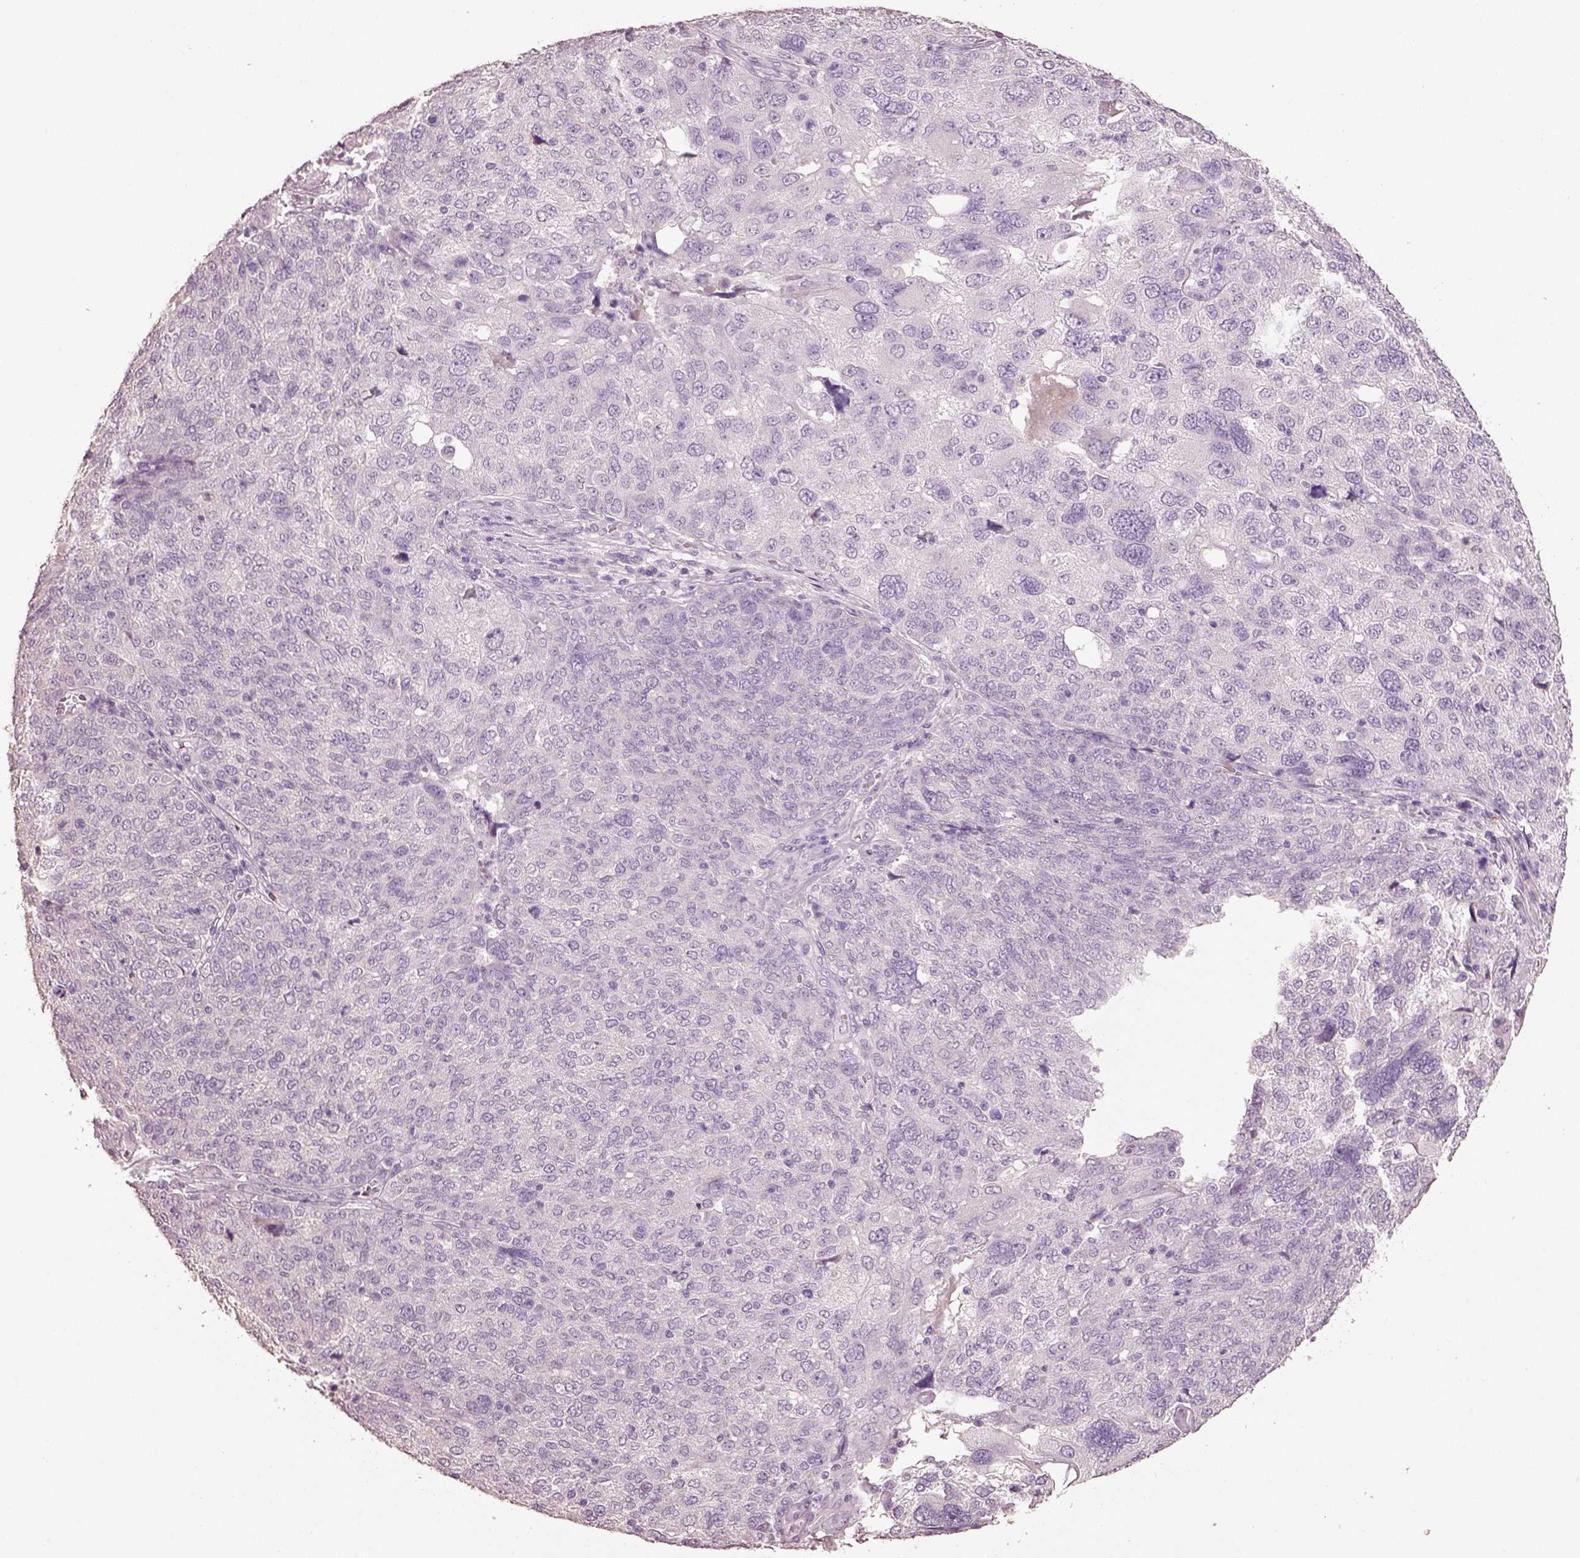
{"staining": {"intensity": "negative", "quantity": "none", "location": "none"}, "tissue": "ovarian cancer", "cell_type": "Tumor cells", "image_type": "cancer", "snomed": [{"axis": "morphology", "description": "Carcinoma, endometroid"}, {"axis": "topography", "description": "Ovary"}], "caption": "Immunohistochemistry micrograph of neoplastic tissue: human ovarian cancer (endometroid carcinoma) stained with DAB demonstrates no significant protein expression in tumor cells.", "gene": "KCNIP3", "patient": {"sex": "female", "age": 58}}